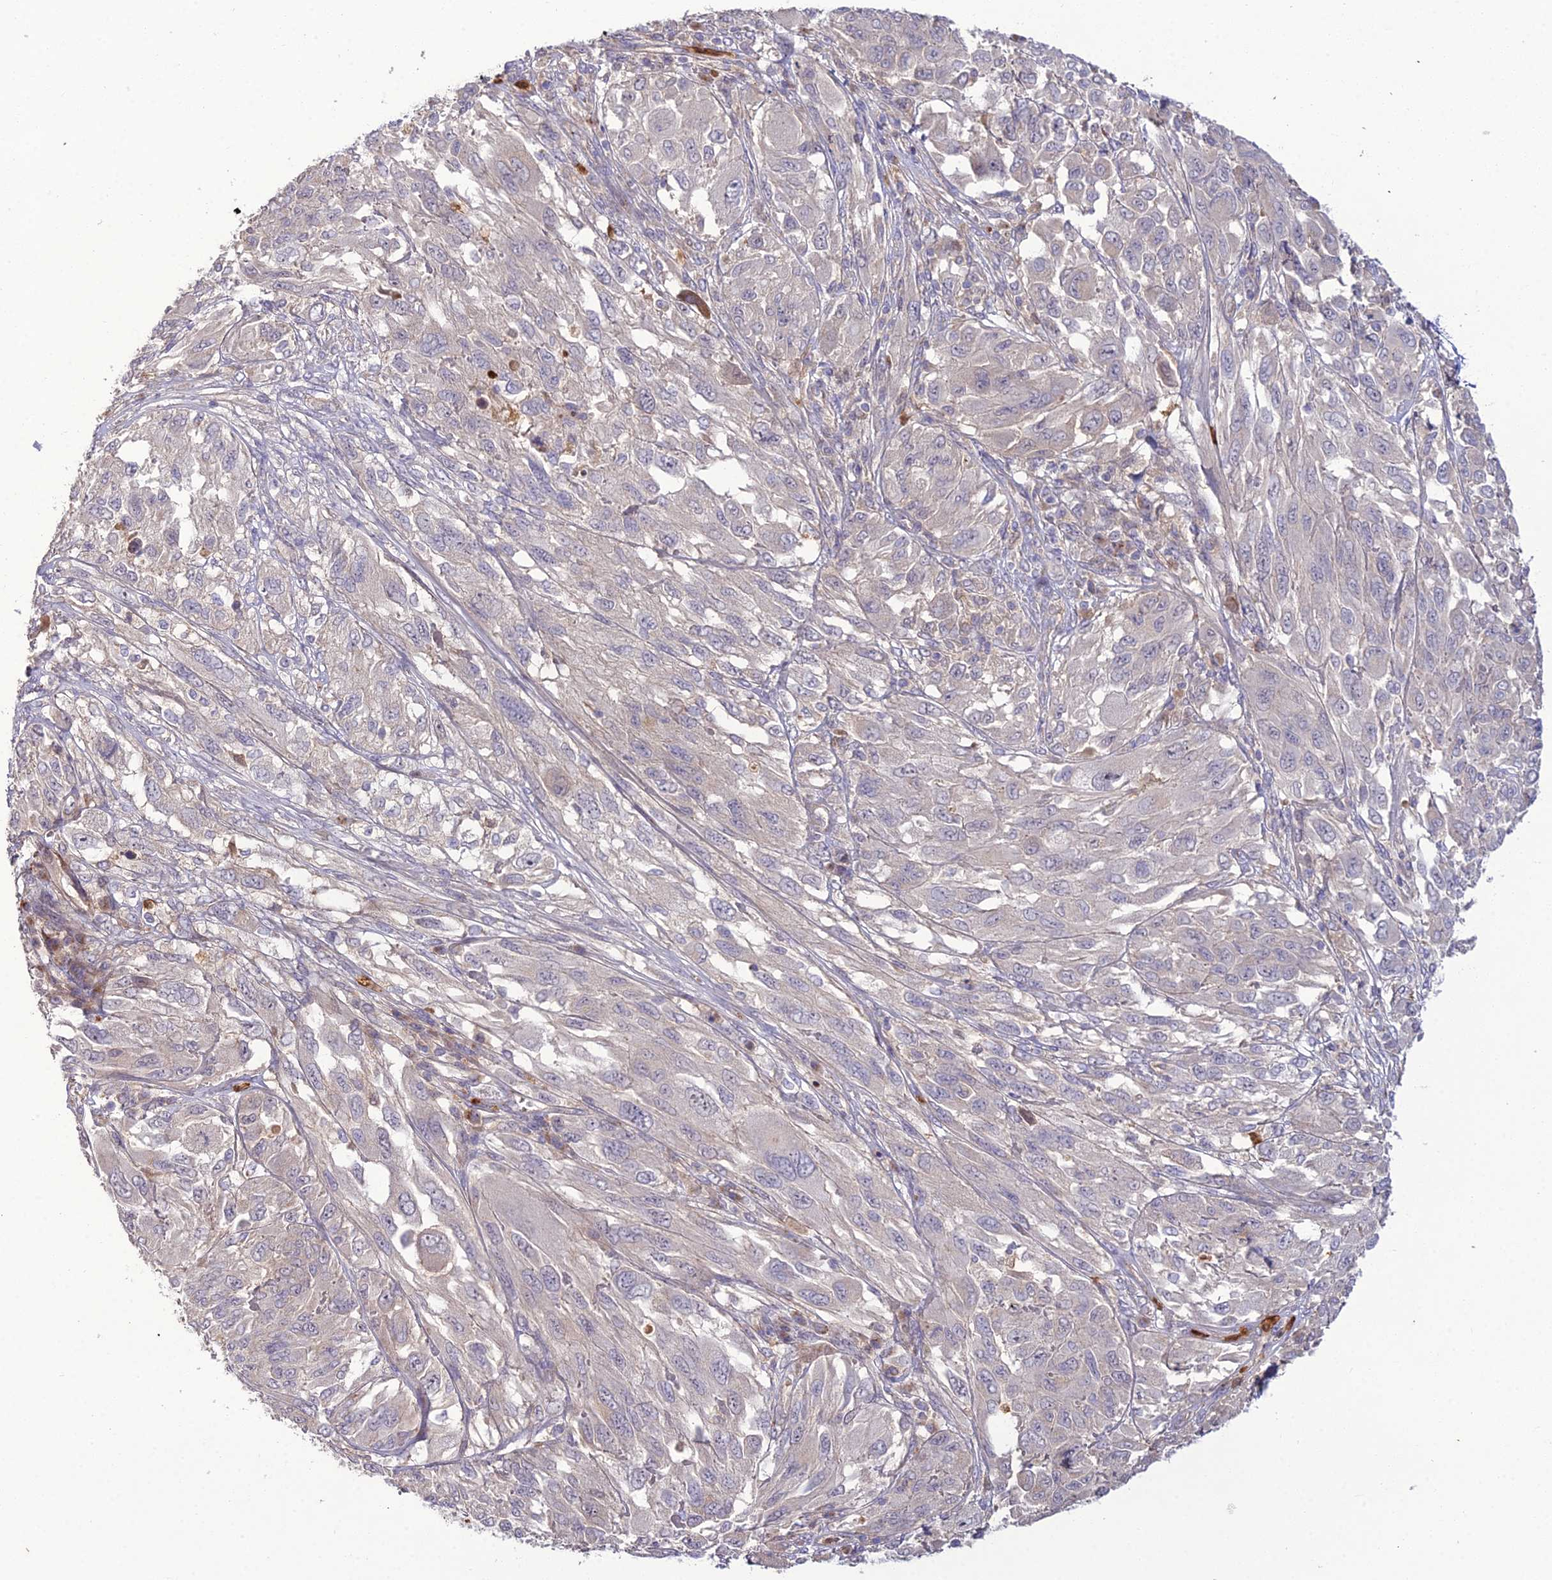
{"staining": {"intensity": "negative", "quantity": "none", "location": "none"}, "tissue": "melanoma", "cell_type": "Tumor cells", "image_type": "cancer", "snomed": [{"axis": "morphology", "description": "Malignant melanoma, NOS"}, {"axis": "topography", "description": "Skin"}], "caption": "Tumor cells show no significant staining in malignant melanoma.", "gene": "EID2", "patient": {"sex": "female", "age": 91}}